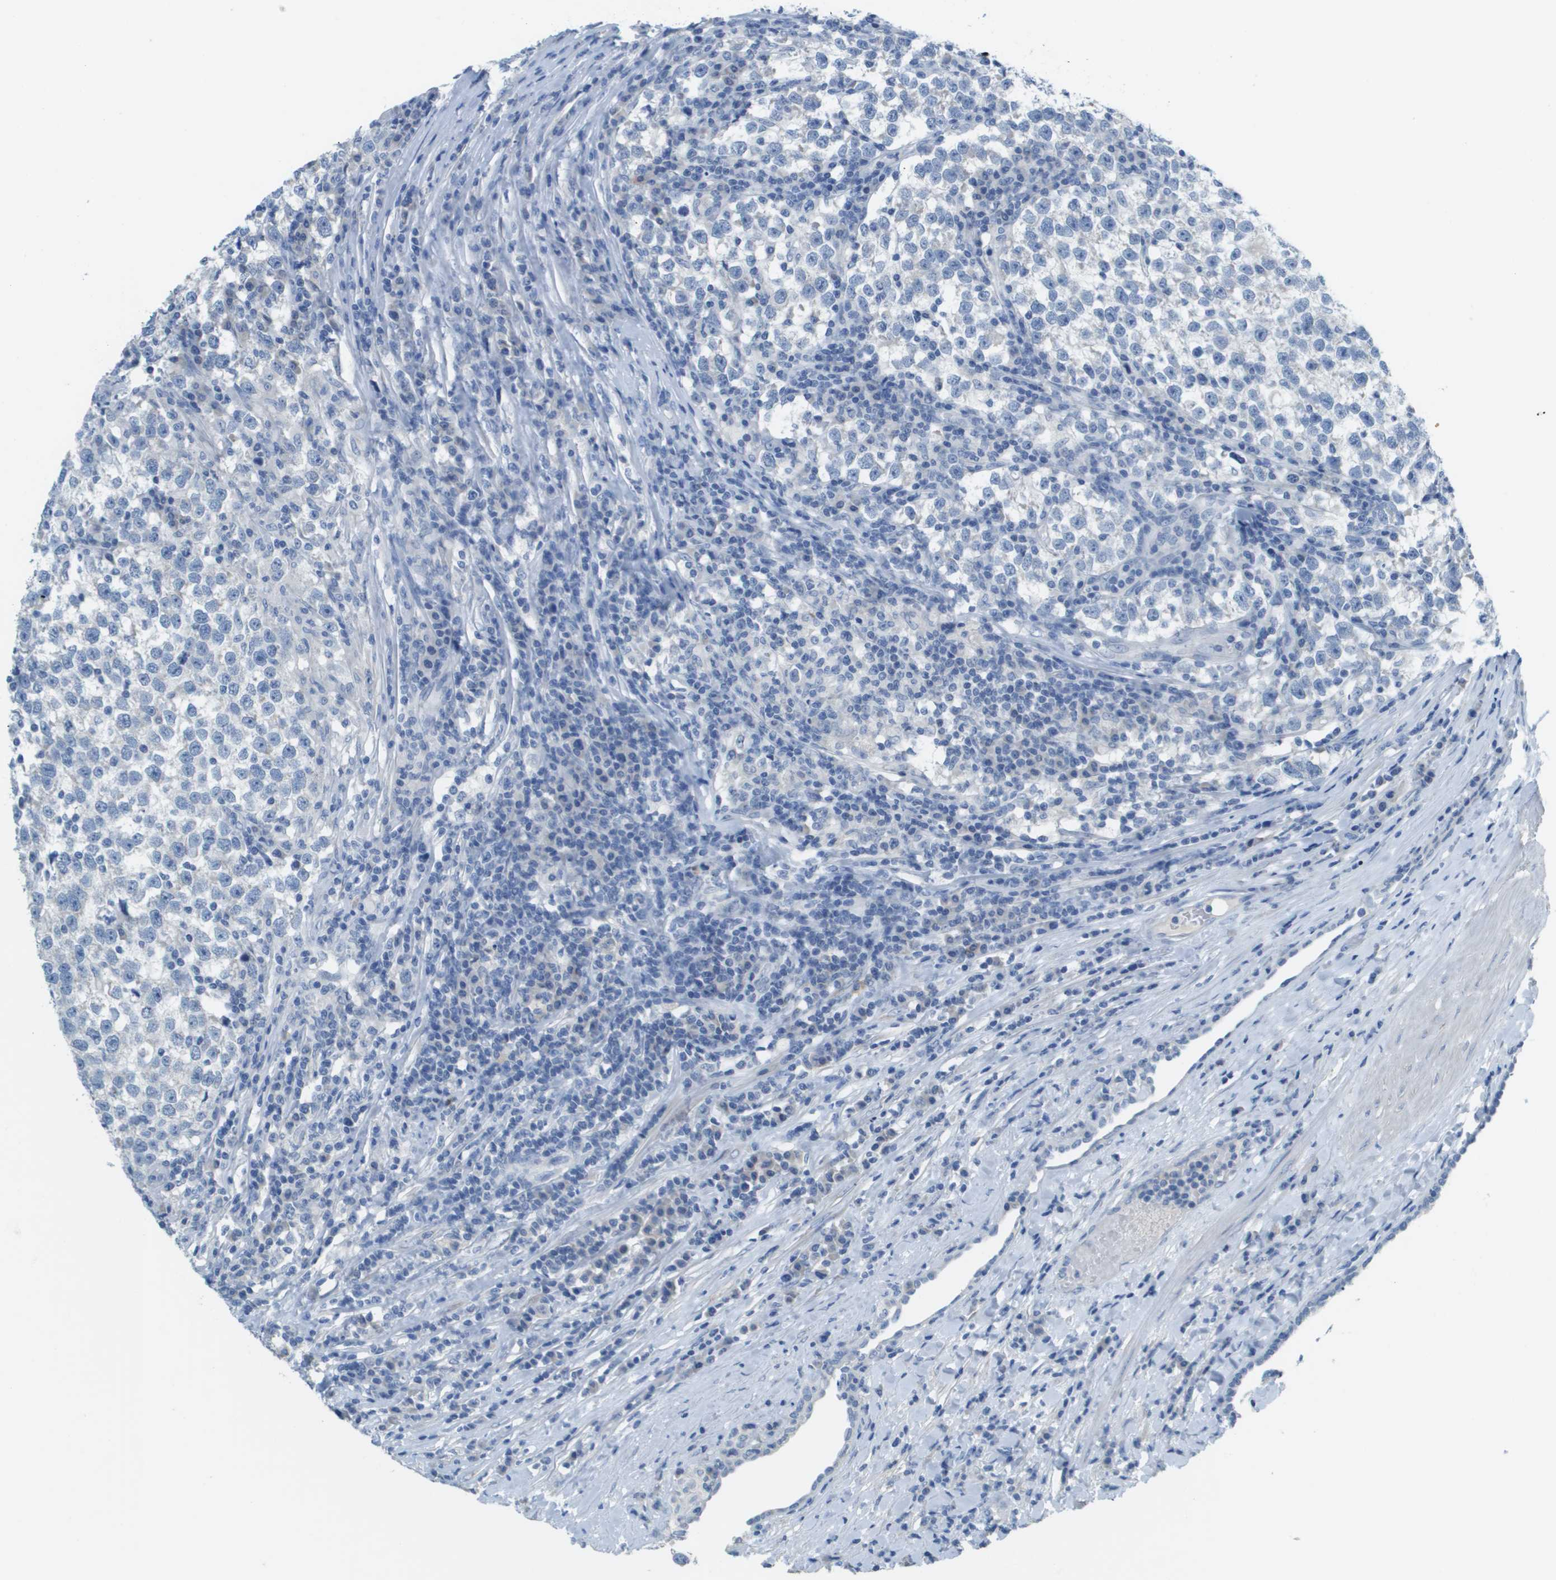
{"staining": {"intensity": "negative", "quantity": "none", "location": "none"}, "tissue": "testis cancer", "cell_type": "Tumor cells", "image_type": "cancer", "snomed": [{"axis": "morphology", "description": "Normal tissue, NOS"}, {"axis": "morphology", "description": "Seminoma, NOS"}, {"axis": "topography", "description": "Testis"}], "caption": "Seminoma (testis) was stained to show a protein in brown. There is no significant positivity in tumor cells. (Stains: DAB immunohistochemistry with hematoxylin counter stain, Microscopy: brightfield microscopy at high magnification).", "gene": "PTGDR2", "patient": {"sex": "male", "age": 43}}